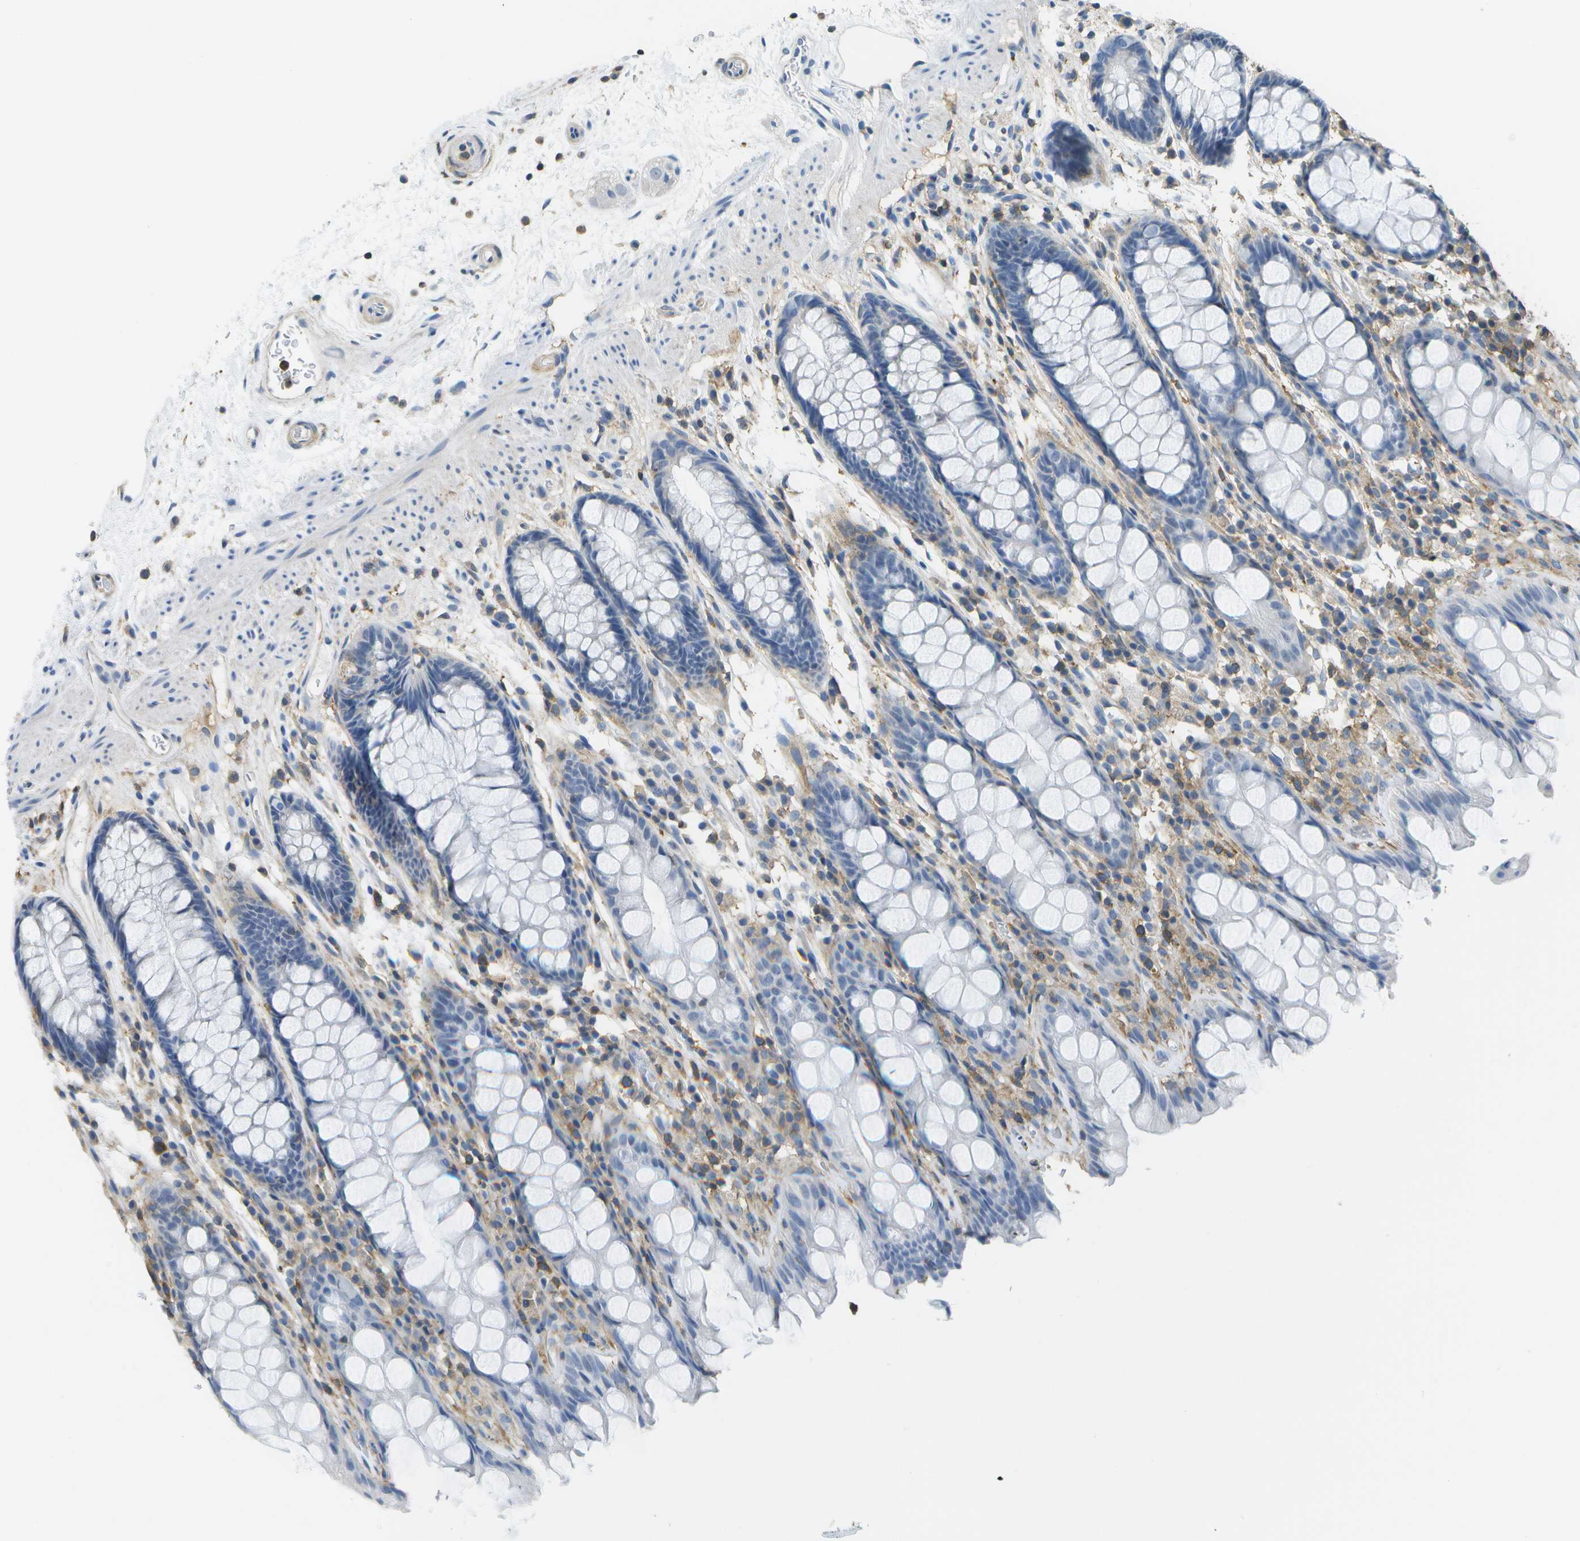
{"staining": {"intensity": "negative", "quantity": "none", "location": "none"}, "tissue": "rectum", "cell_type": "Glandular cells", "image_type": "normal", "snomed": [{"axis": "morphology", "description": "Normal tissue, NOS"}, {"axis": "topography", "description": "Rectum"}], "caption": "There is no significant expression in glandular cells of rectum. (DAB IHC with hematoxylin counter stain).", "gene": "RCSD1", "patient": {"sex": "male", "age": 64}}